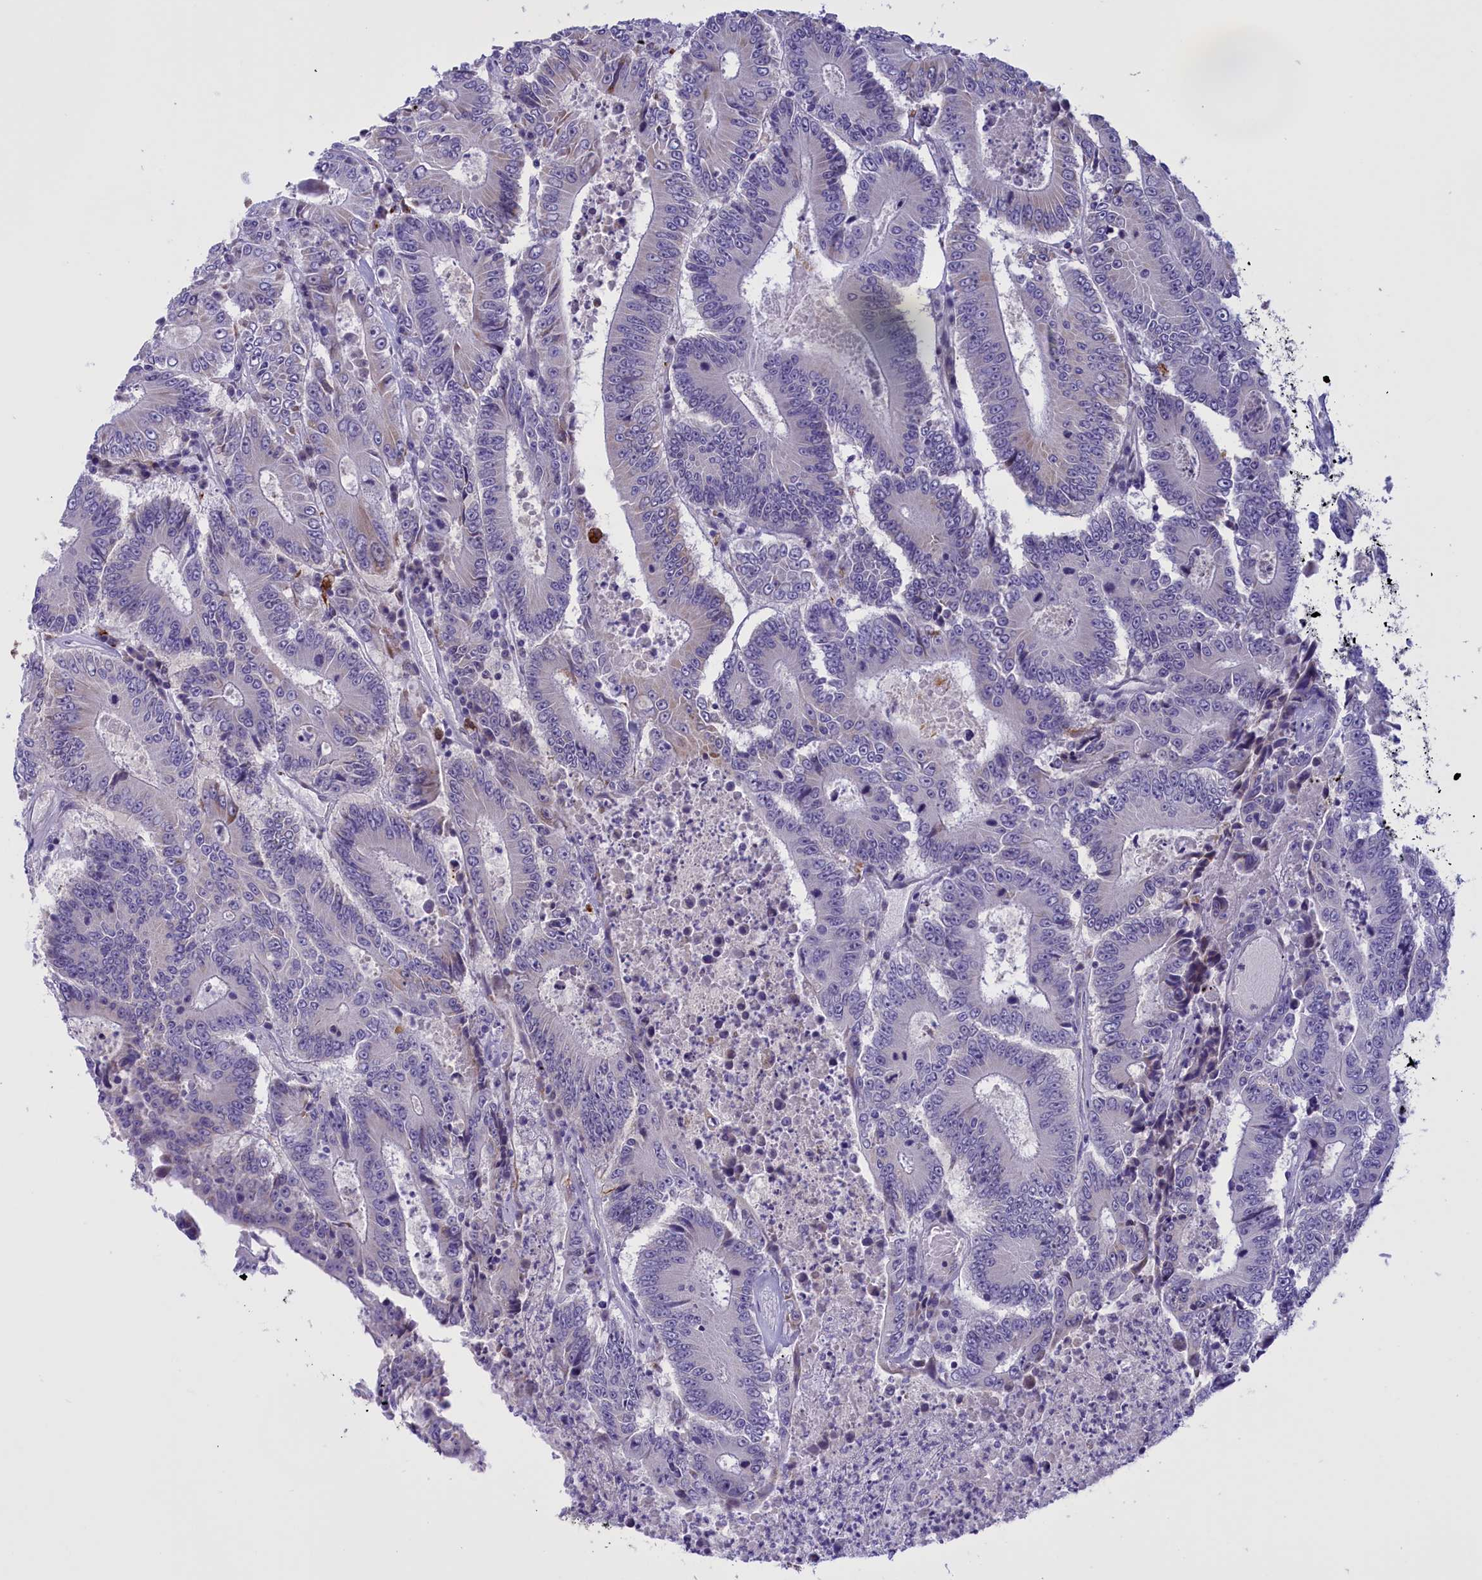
{"staining": {"intensity": "negative", "quantity": "none", "location": "none"}, "tissue": "colorectal cancer", "cell_type": "Tumor cells", "image_type": "cancer", "snomed": [{"axis": "morphology", "description": "Adenocarcinoma, NOS"}, {"axis": "topography", "description": "Colon"}], "caption": "Immunohistochemistry photomicrograph of colorectal cancer stained for a protein (brown), which shows no positivity in tumor cells.", "gene": "FAM149B1", "patient": {"sex": "male", "age": 83}}